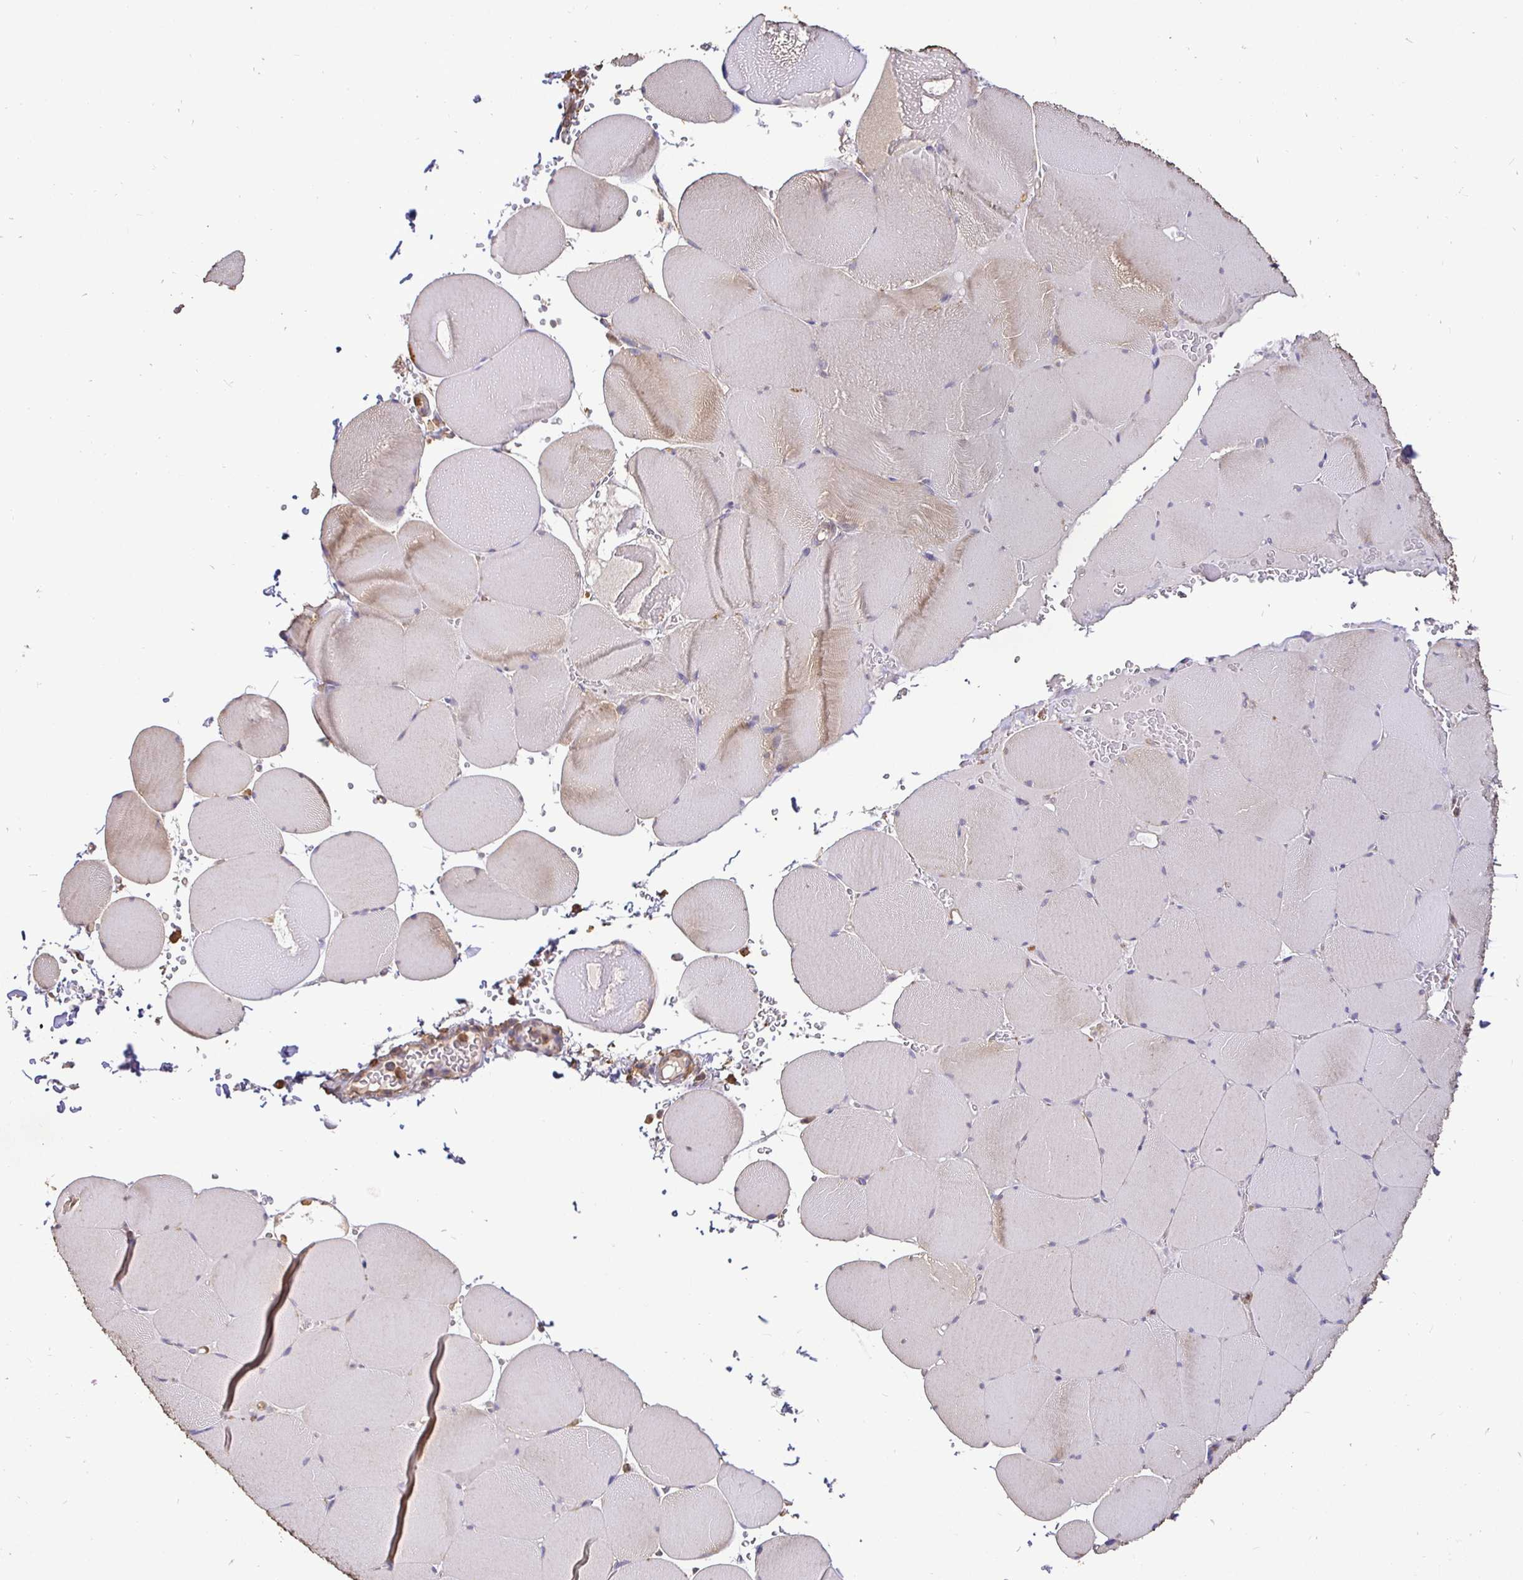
{"staining": {"intensity": "negative", "quantity": "none", "location": "none"}, "tissue": "skeletal muscle", "cell_type": "Myocytes", "image_type": "normal", "snomed": [{"axis": "morphology", "description": "Normal tissue, NOS"}, {"axis": "topography", "description": "Skeletal muscle"}, {"axis": "topography", "description": "Head-Neck"}], "caption": "IHC image of benign skeletal muscle: skeletal muscle stained with DAB reveals no significant protein expression in myocytes. (Stains: DAB immunohistochemistry with hematoxylin counter stain, Microscopy: brightfield microscopy at high magnification).", "gene": "MAPK8IP3", "patient": {"sex": "male", "age": 66}}